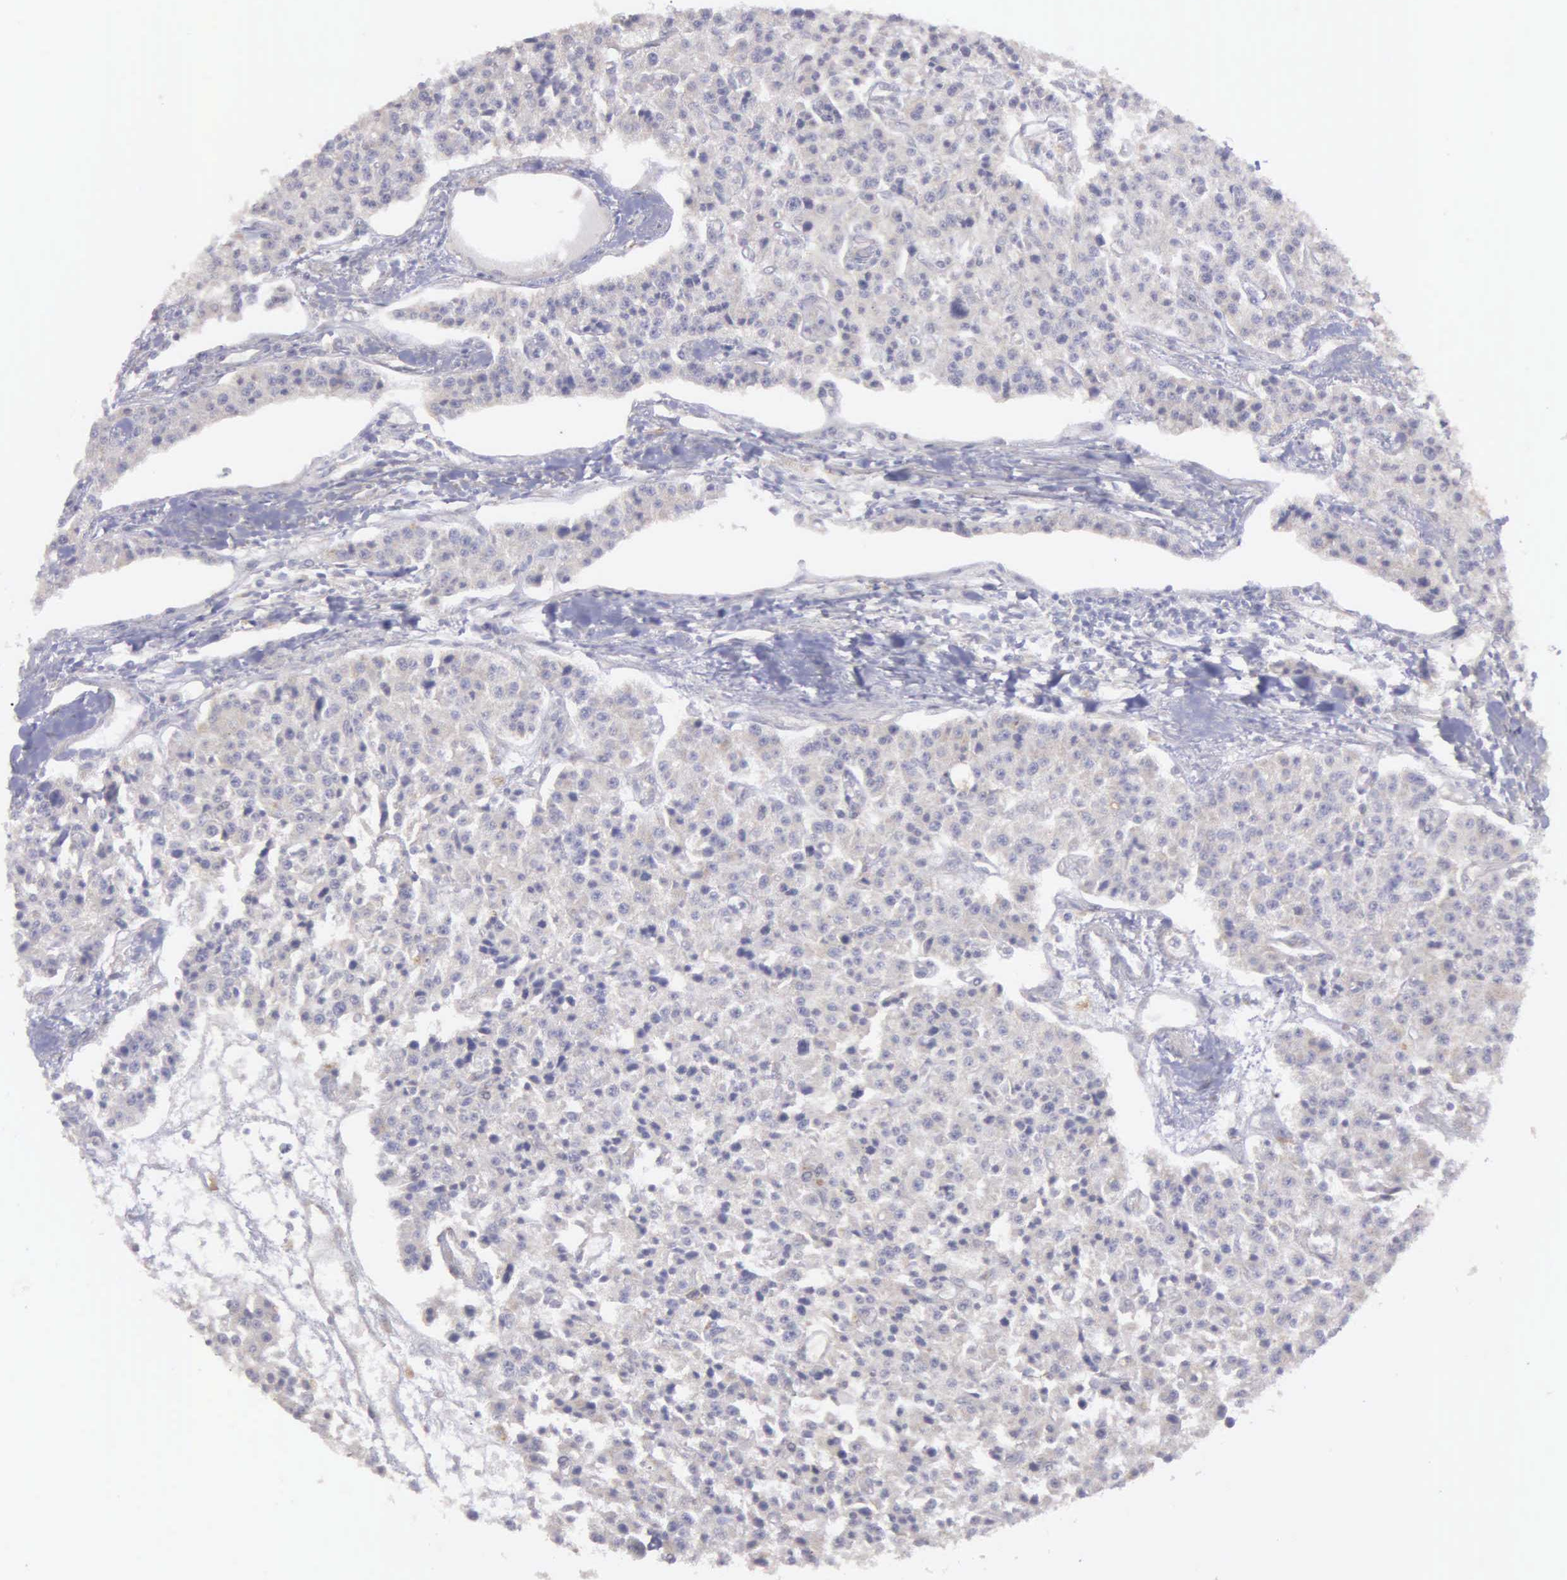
{"staining": {"intensity": "weak", "quantity": ">75%", "location": "cytoplasmic/membranous"}, "tissue": "carcinoid", "cell_type": "Tumor cells", "image_type": "cancer", "snomed": [{"axis": "morphology", "description": "Carcinoid, malignant, NOS"}, {"axis": "topography", "description": "Stomach"}], "caption": "IHC photomicrograph of human malignant carcinoid stained for a protein (brown), which exhibits low levels of weak cytoplasmic/membranous expression in approximately >75% of tumor cells.", "gene": "RTL10", "patient": {"sex": "female", "age": 76}}